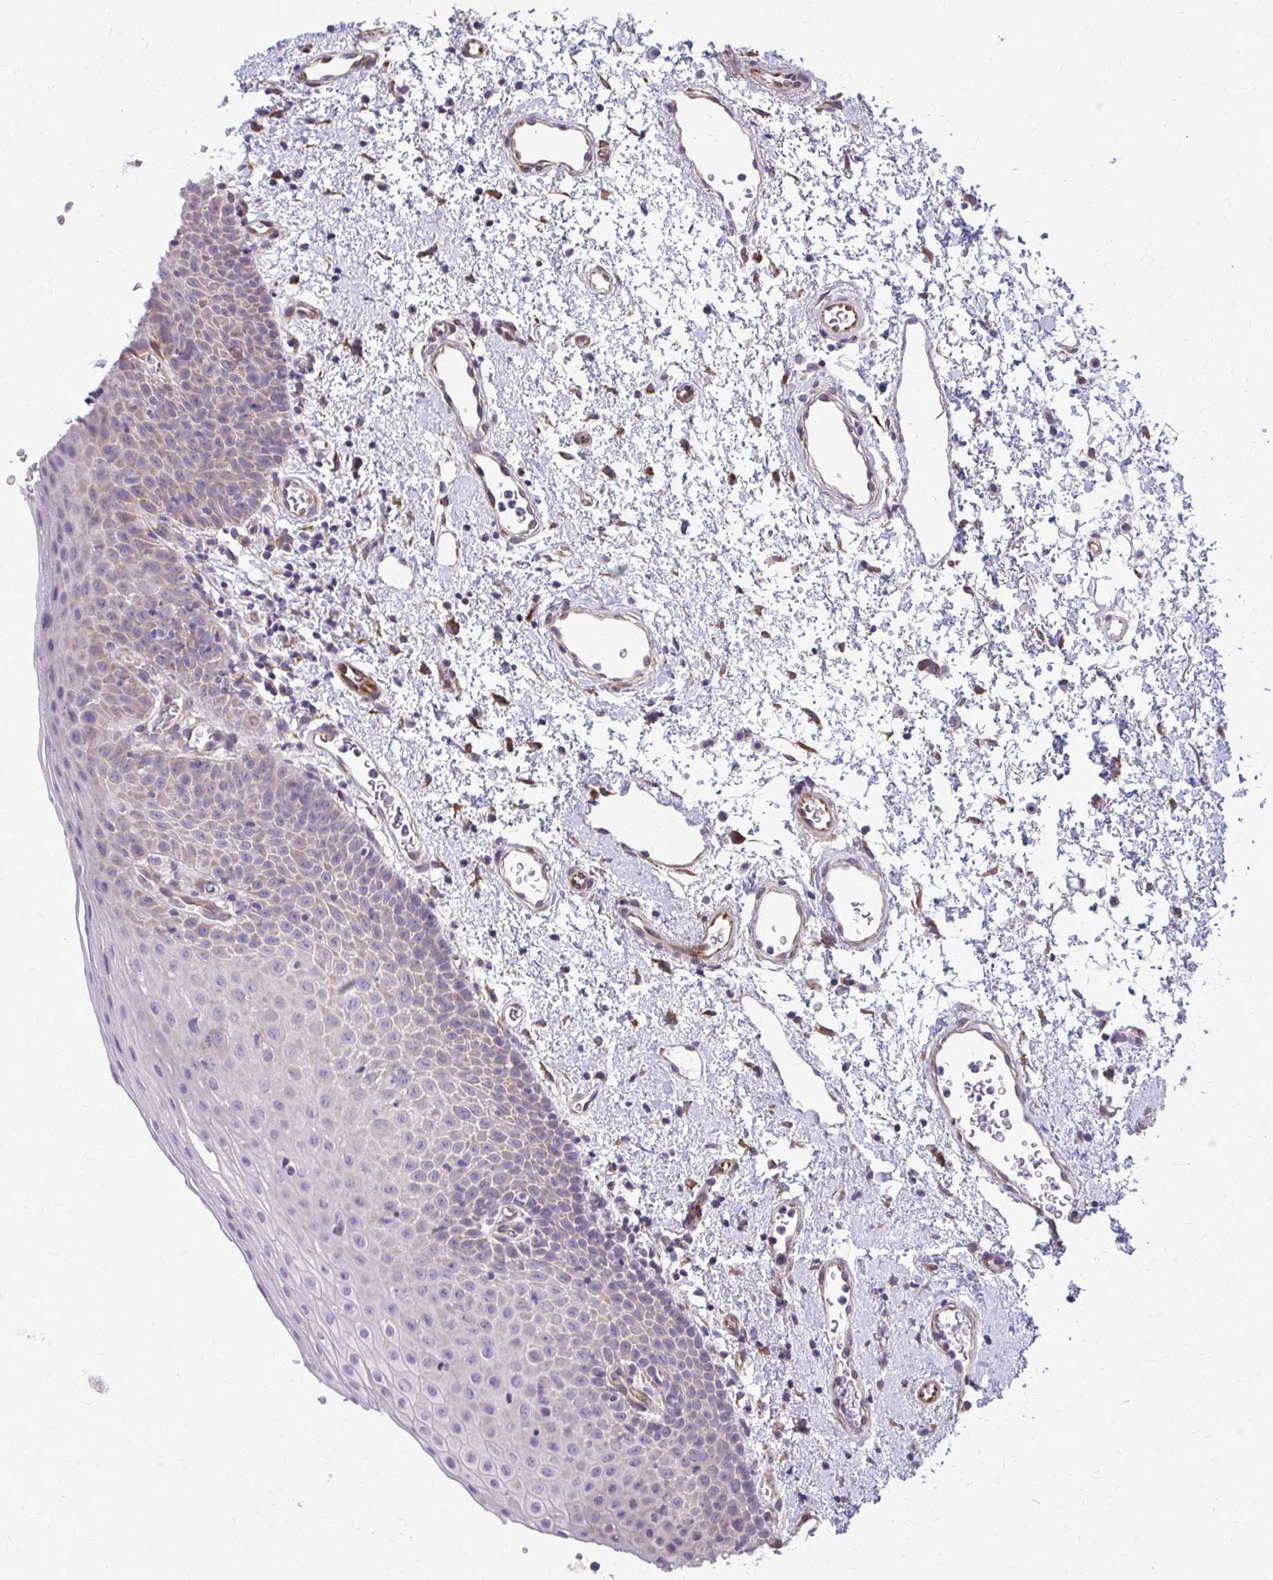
{"staining": {"intensity": "weak", "quantity": "25%-75%", "location": "cytoplasmic/membranous"}, "tissue": "oral mucosa", "cell_type": "Squamous epithelial cells", "image_type": "normal", "snomed": [{"axis": "morphology", "description": "Normal tissue, NOS"}, {"axis": "topography", "description": "Oral tissue"}, {"axis": "topography", "description": "Head-Neck"}], "caption": "Oral mucosa stained with immunohistochemistry shows weak cytoplasmic/membranous staining in about 25%-75% of squamous epithelial cells.", "gene": "DEPP1", "patient": {"sex": "female", "age": 55}}